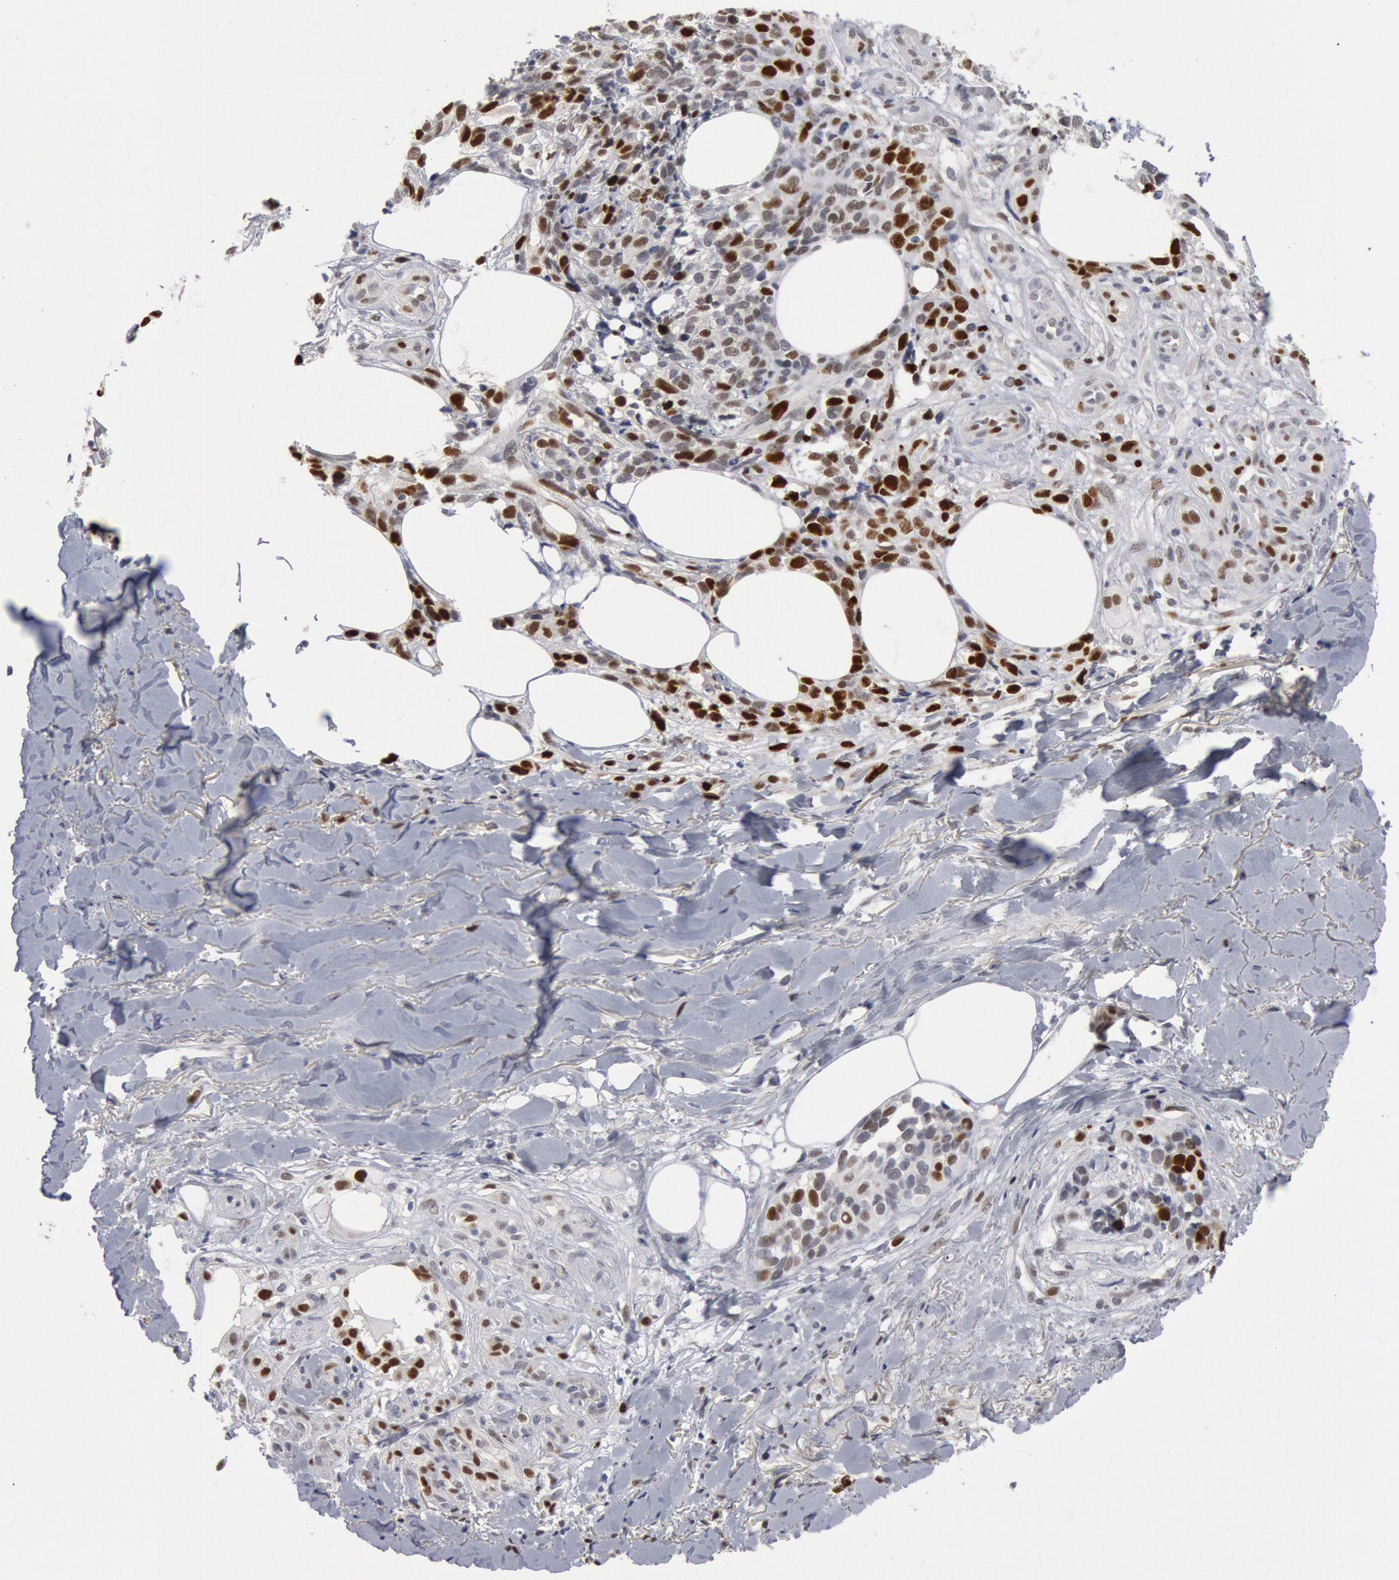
{"staining": {"intensity": "strong", "quantity": ">75%", "location": "nuclear"}, "tissue": "melanoma", "cell_type": "Tumor cells", "image_type": "cancer", "snomed": [{"axis": "morphology", "description": "Malignant melanoma, NOS"}, {"axis": "topography", "description": "Skin"}], "caption": "This histopathology image reveals melanoma stained with immunohistochemistry (IHC) to label a protein in brown. The nuclear of tumor cells show strong positivity for the protein. Nuclei are counter-stained blue.", "gene": "WDHD1", "patient": {"sex": "female", "age": 85}}